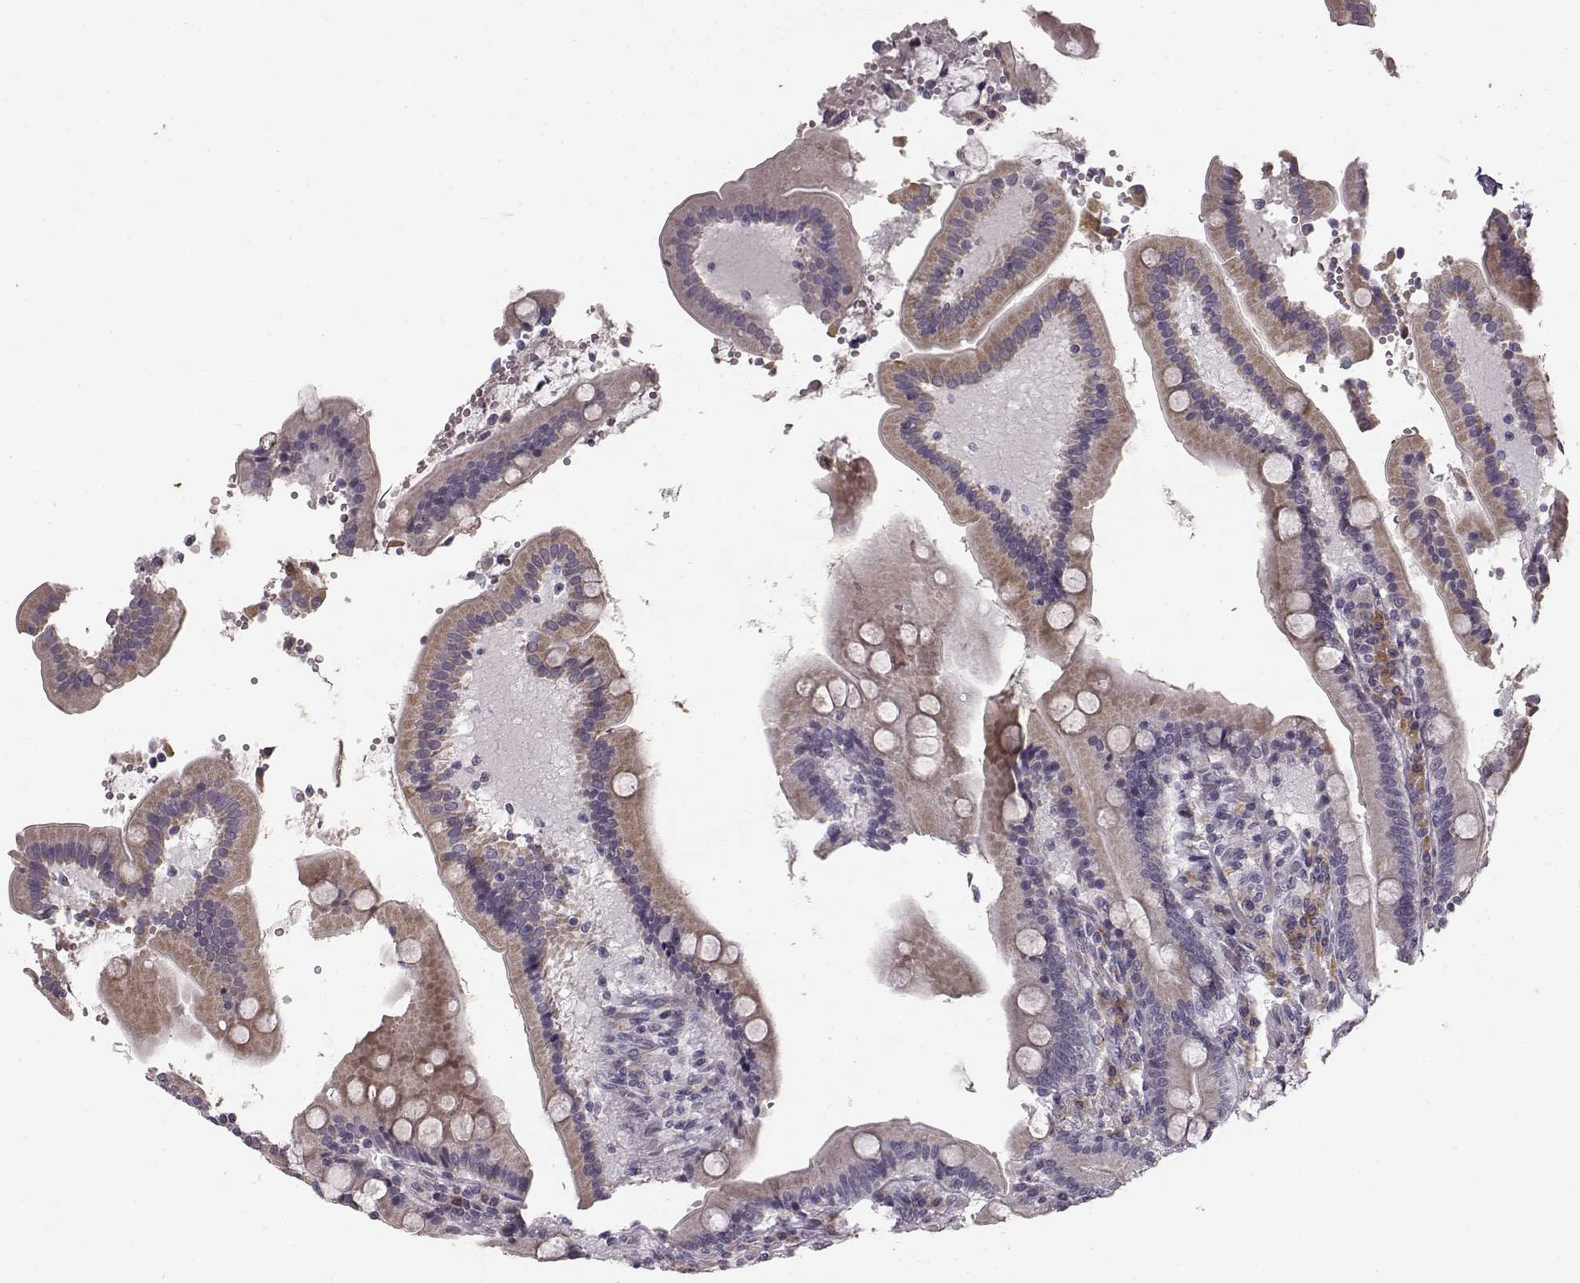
{"staining": {"intensity": "moderate", "quantity": "25%-75%", "location": "cytoplasmic/membranous"}, "tissue": "duodenum", "cell_type": "Glandular cells", "image_type": "normal", "snomed": [{"axis": "morphology", "description": "Normal tissue, NOS"}, {"axis": "topography", "description": "Duodenum"}], "caption": "IHC (DAB) staining of normal human duodenum displays moderate cytoplasmic/membranous protein staining in about 25%-75% of glandular cells.", "gene": "FAM234B", "patient": {"sex": "female", "age": 62}}